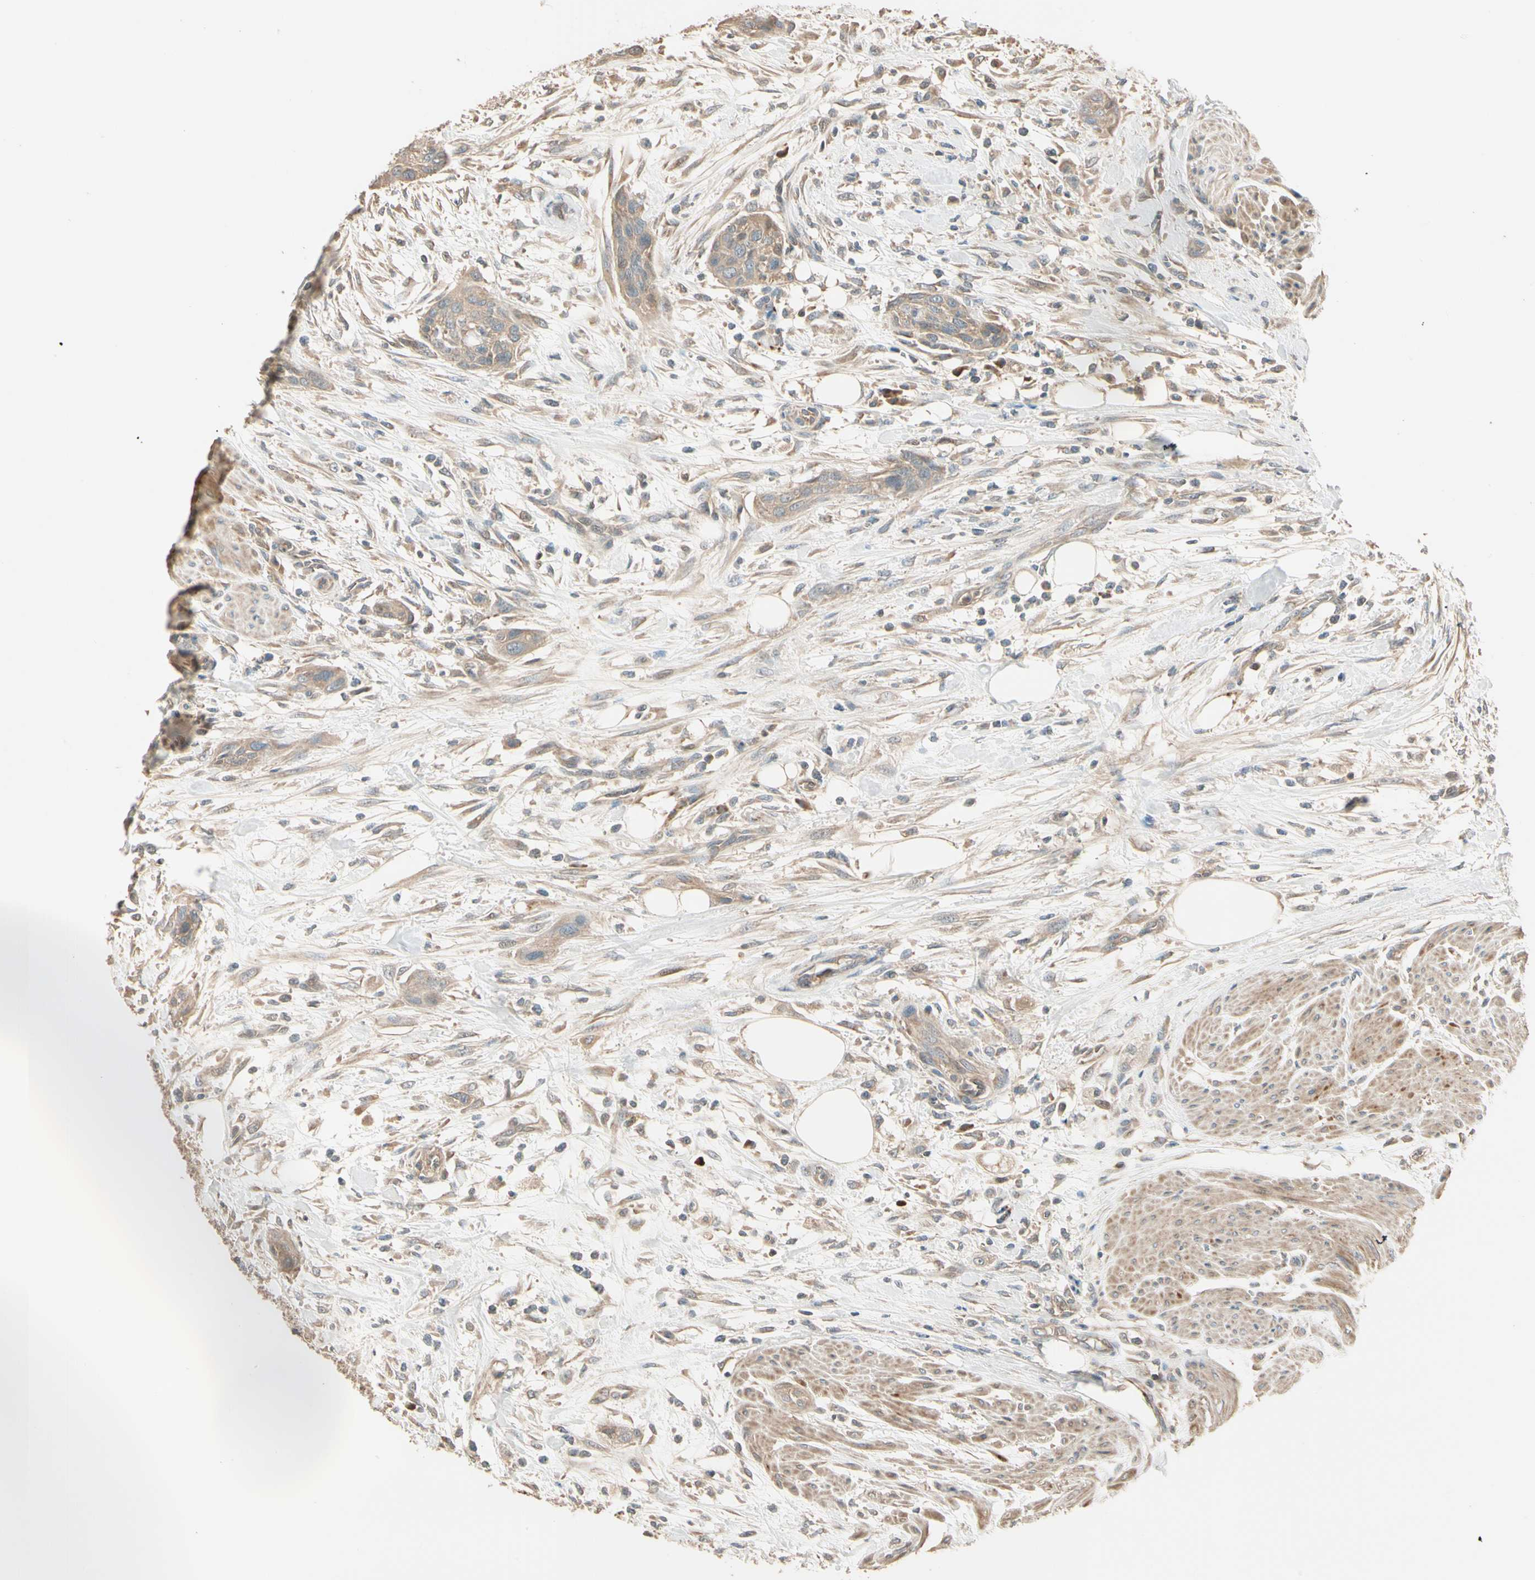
{"staining": {"intensity": "weak", "quantity": ">75%", "location": "cytoplasmic/membranous"}, "tissue": "urothelial cancer", "cell_type": "Tumor cells", "image_type": "cancer", "snomed": [{"axis": "morphology", "description": "Urothelial carcinoma, High grade"}, {"axis": "topography", "description": "Urinary bladder"}], "caption": "Brown immunohistochemical staining in human urothelial cancer demonstrates weak cytoplasmic/membranous staining in approximately >75% of tumor cells.", "gene": "TNFRSF21", "patient": {"sex": "male", "age": 35}}